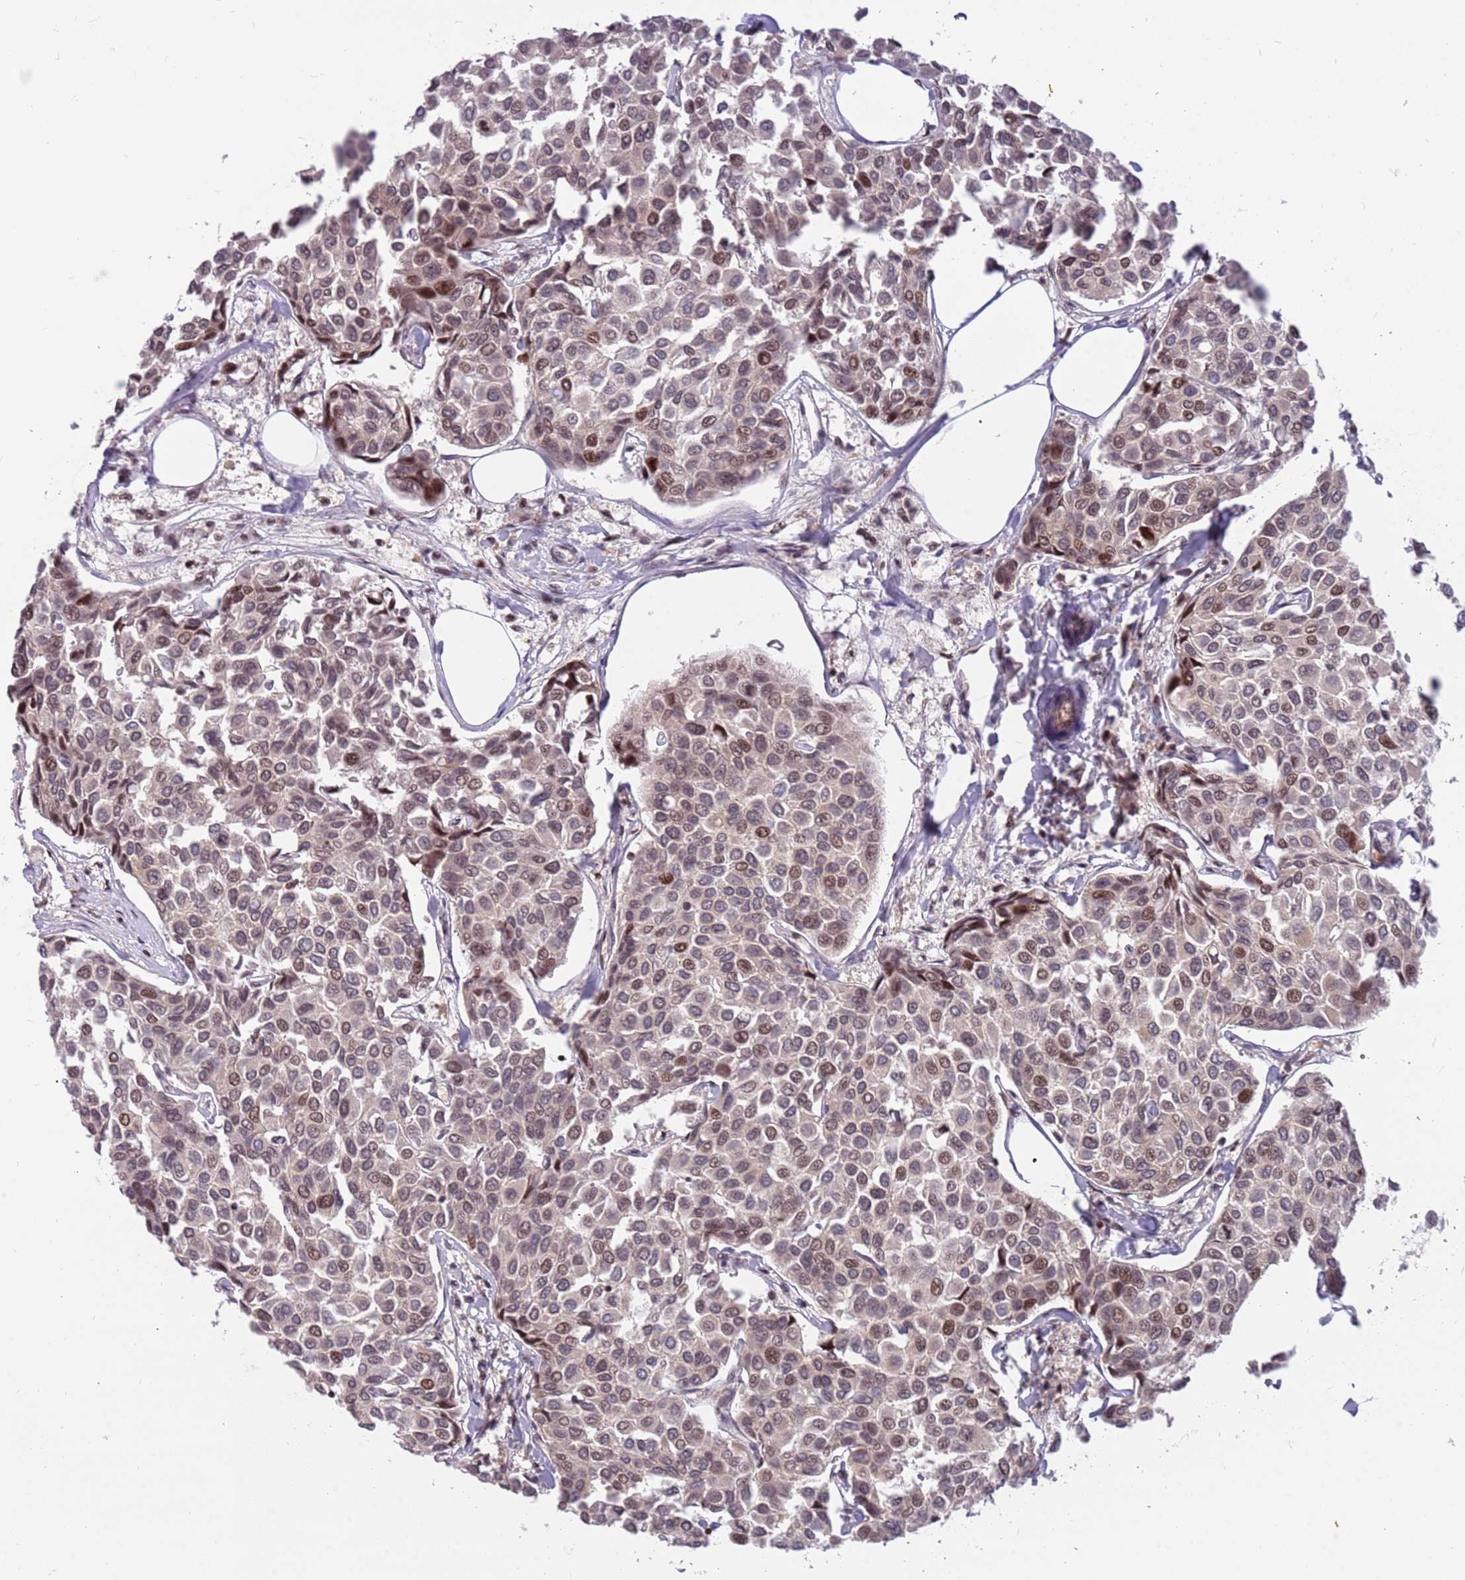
{"staining": {"intensity": "moderate", "quantity": ">75%", "location": "cytoplasmic/membranous,nuclear"}, "tissue": "breast cancer", "cell_type": "Tumor cells", "image_type": "cancer", "snomed": [{"axis": "morphology", "description": "Duct carcinoma"}, {"axis": "topography", "description": "Breast"}], "caption": "This is a histology image of immunohistochemistry staining of breast infiltrating ductal carcinoma, which shows moderate expression in the cytoplasmic/membranous and nuclear of tumor cells.", "gene": "ARHGEF5", "patient": {"sex": "female", "age": 55}}